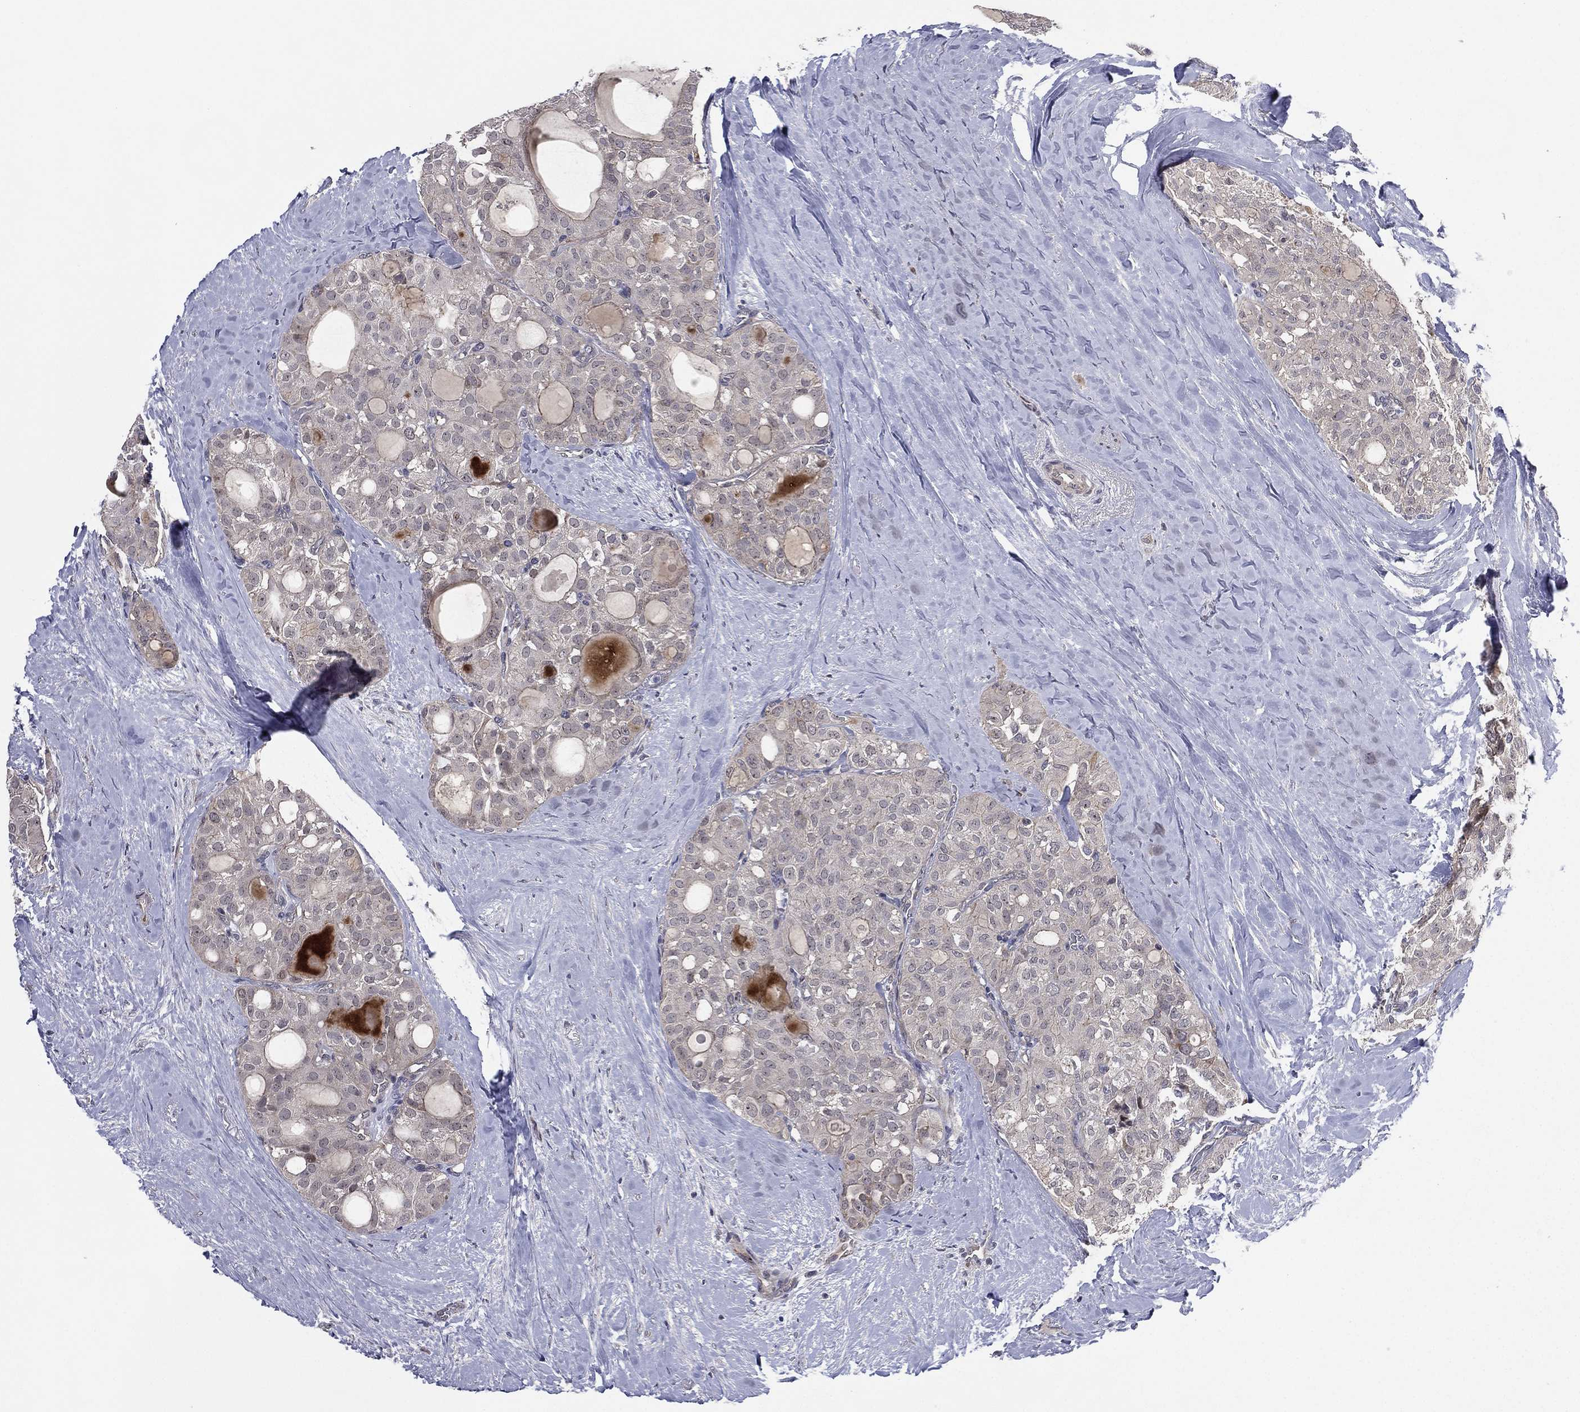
{"staining": {"intensity": "negative", "quantity": "none", "location": "none"}, "tissue": "thyroid cancer", "cell_type": "Tumor cells", "image_type": "cancer", "snomed": [{"axis": "morphology", "description": "Follicular adenoma carcinoma, NOS"}, {"axis": "topography", "description": "Thyroid gland"}], "caption": "The histopathology image shows no staining of tumor cells in thyroid cancer. Nuclei are stained in blue.", "gene": "KAT14", "patient": {"sex": "male", "age": 75}}